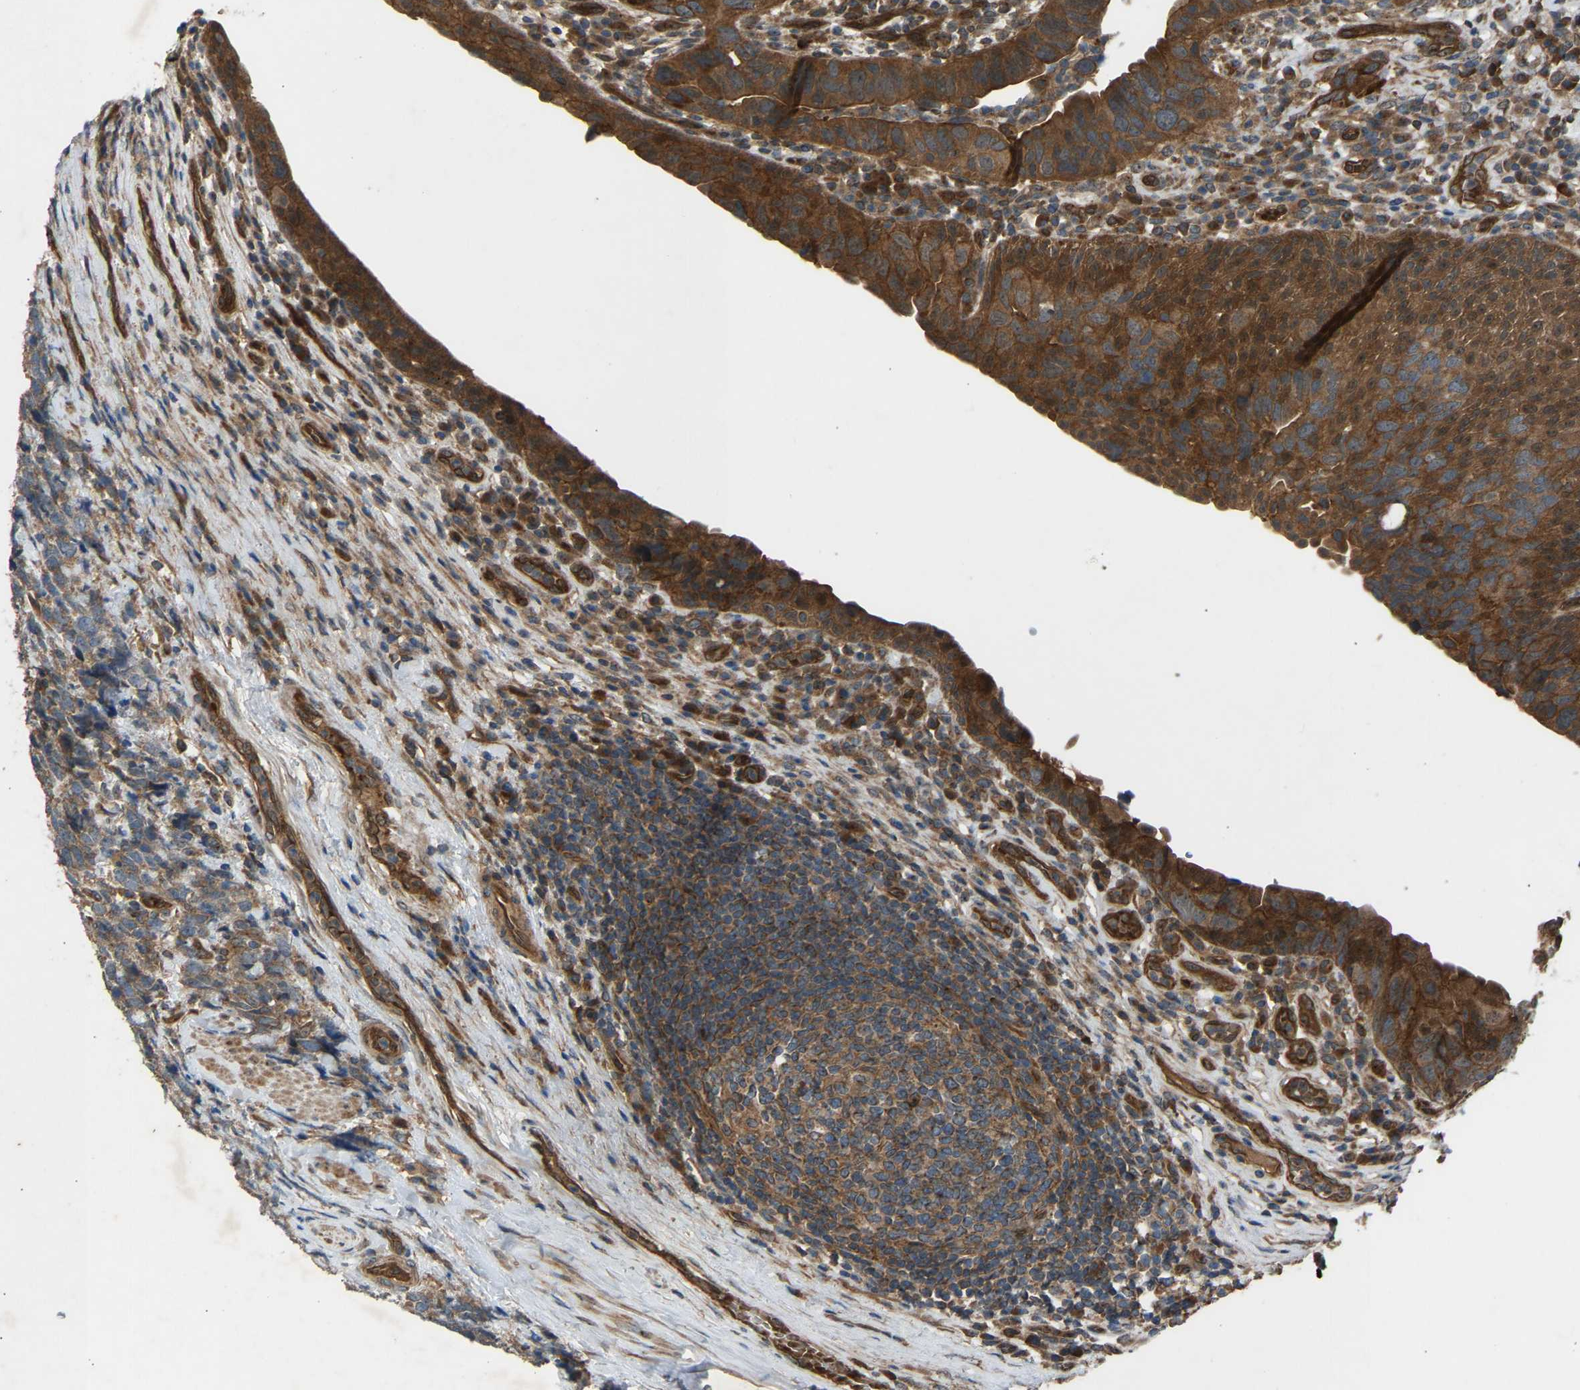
{"staining": {"intensity": "moderate", "quantity": ">75%", "location": "cytoplasmic/membranous"}, "tissue": "urothelial cancer", "cell_type": "Tumor cells", "image_type": "cancer", "snomed": [{"axis": "morphology", "description": "Urothelial carcinoma, High grade"}, {"axis": "topography", "description": "Urinary bladder"}], "caption": "High-magnification brightfield microscopy of urothelial cancer stained with DAB (3,3'-diaminobenzidine) (brown) and counterstained with hematoxylin (blue). tumor cells exhibit moderate cytoplasmic/membranous staining is present in approximately>75% of cells.", "gene": "GAS2L1", "patient": {"sex": "female", "age": 82}}